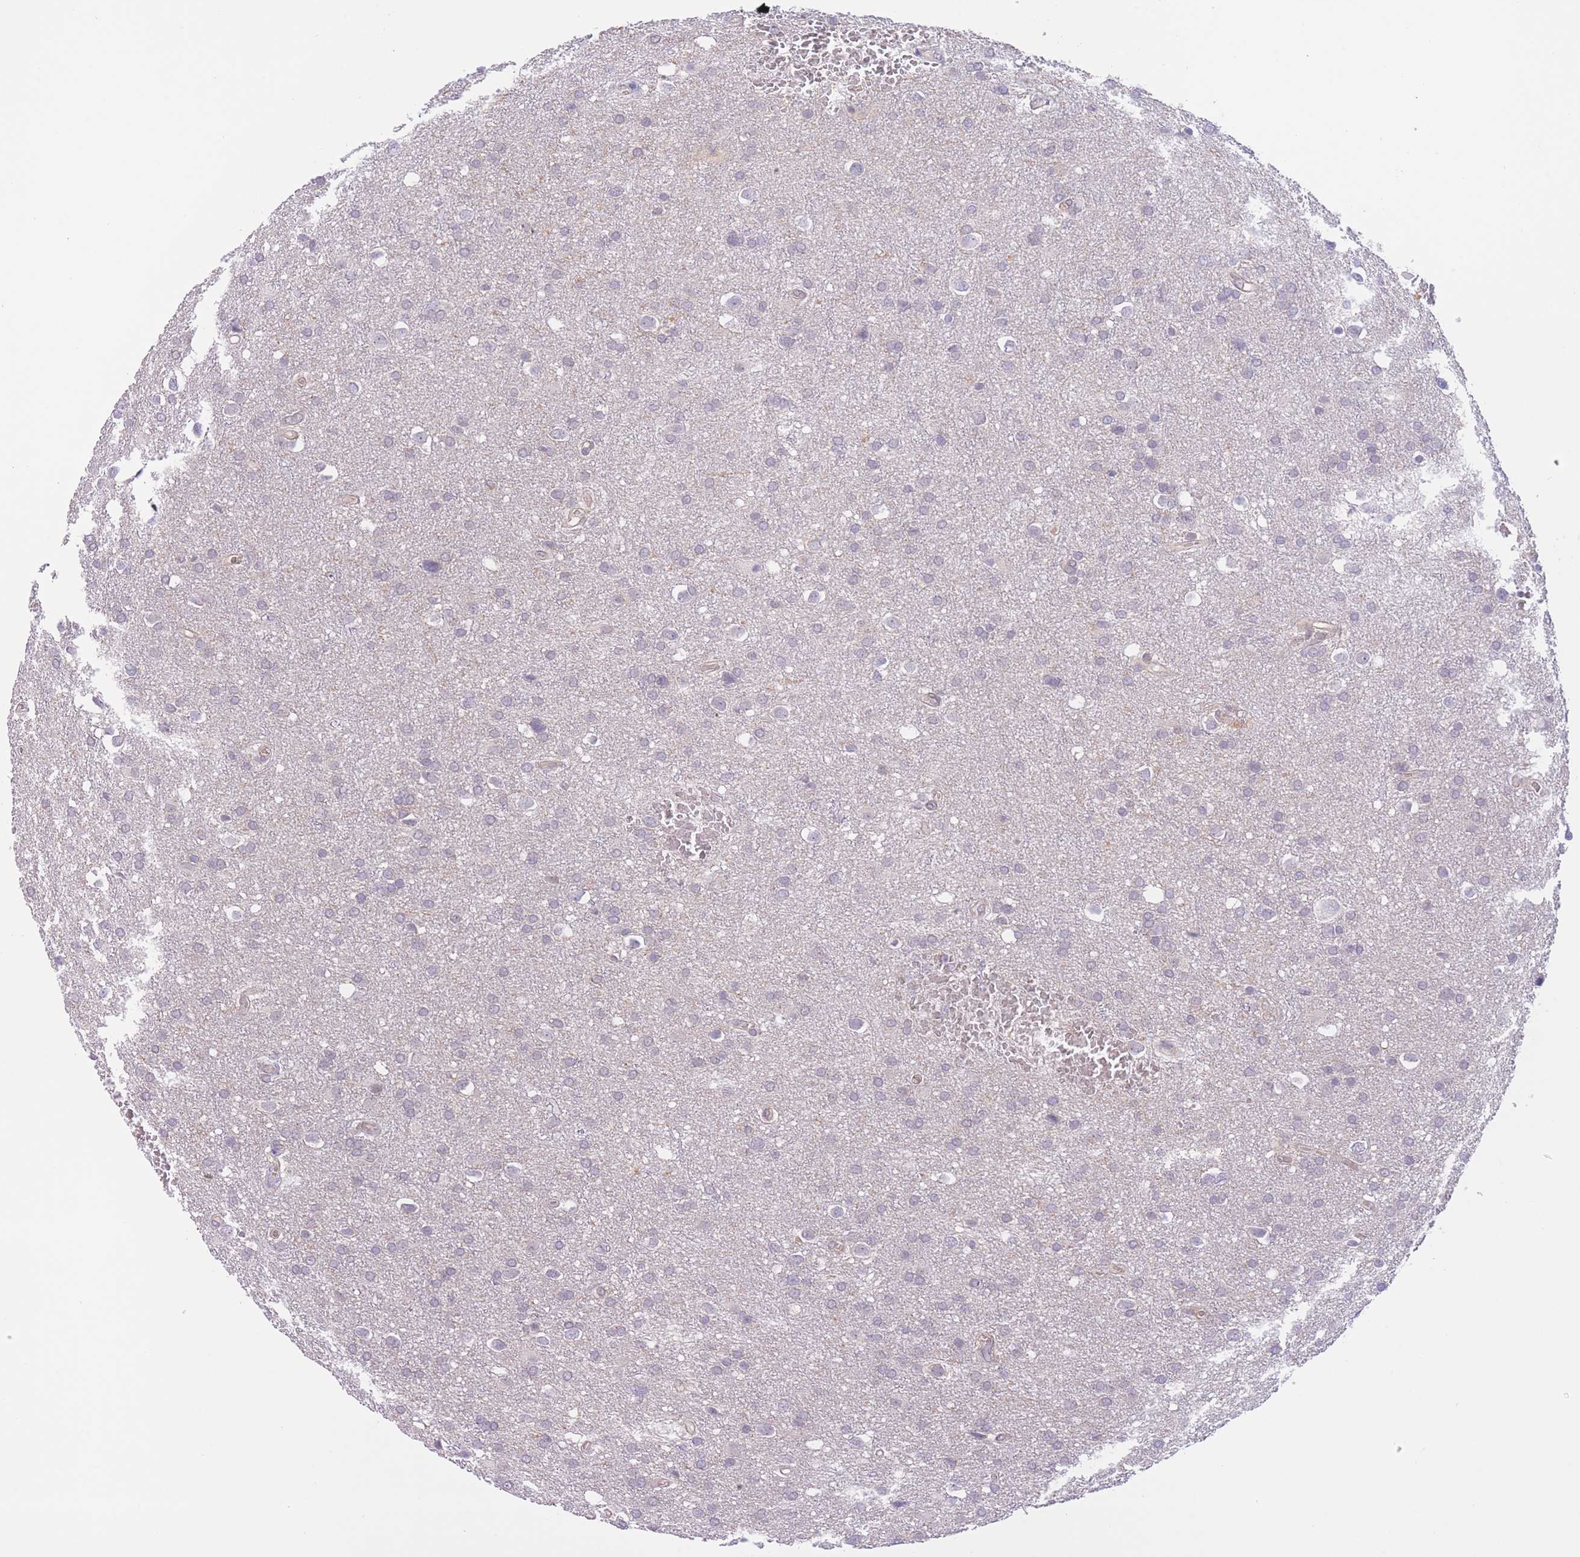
{"staining": {"intensity": "negative", "quantity": "none", "location": "none"}, "tissue": "glioma", "cell_type": "Tumor cells", "image_type": "cancer", "snomed": [{"axis": "morphology", "description": "Glioma, malignant, Low grade"}, {"axis": "topography", "description": "Brain"}], "caption": "The photomicrograph reveals no significant expression in tumor cells of low-grade glioma (malignant).", "gene": "FUT5", "patient": {"sex": "female", "age": 32}}